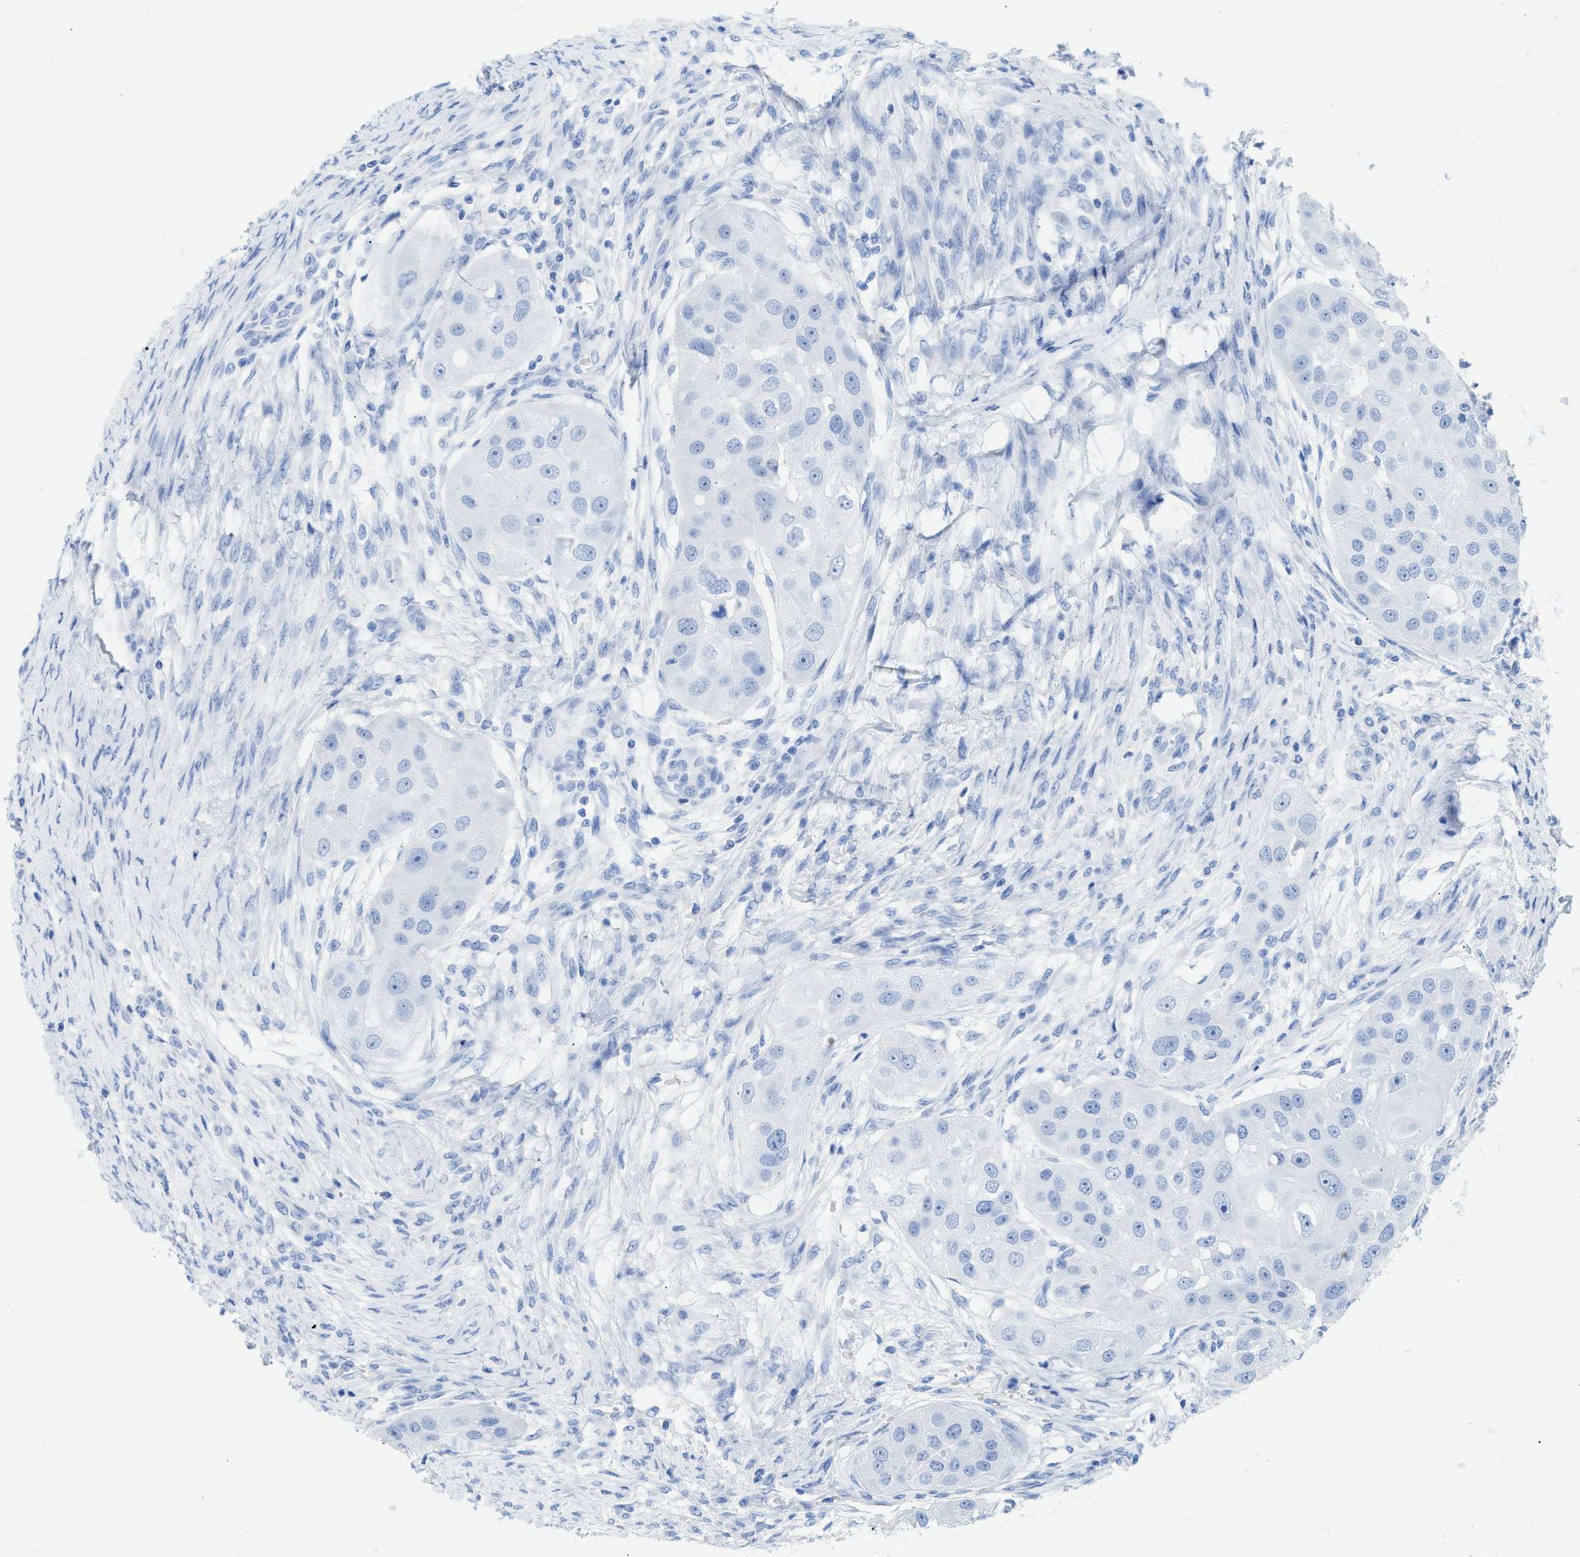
{"staining": {"intensity": "negative", "quantity": "none", "location": "none"}, "tissue": "head and neck cancer", "cell_type": "Tumor cells", "image_type": "cancer", "snomed": [{"axis": "morphology", "description": "Normal tissue, NOS"}, {"axis": "morphology", "description": "Squamous cell carcinoma, NOS"}, {"axis": "topography", "description": "Skeletal muscle"}, {"axis": "topography", "description": "Head-Neck"}], "caption": "The image displays no significant positivity in tumor cells of head and neck cancer (squamous cell carcinoma).", "gene": "ANKFN1", "patient": {"sex": "male", "age": 51}}